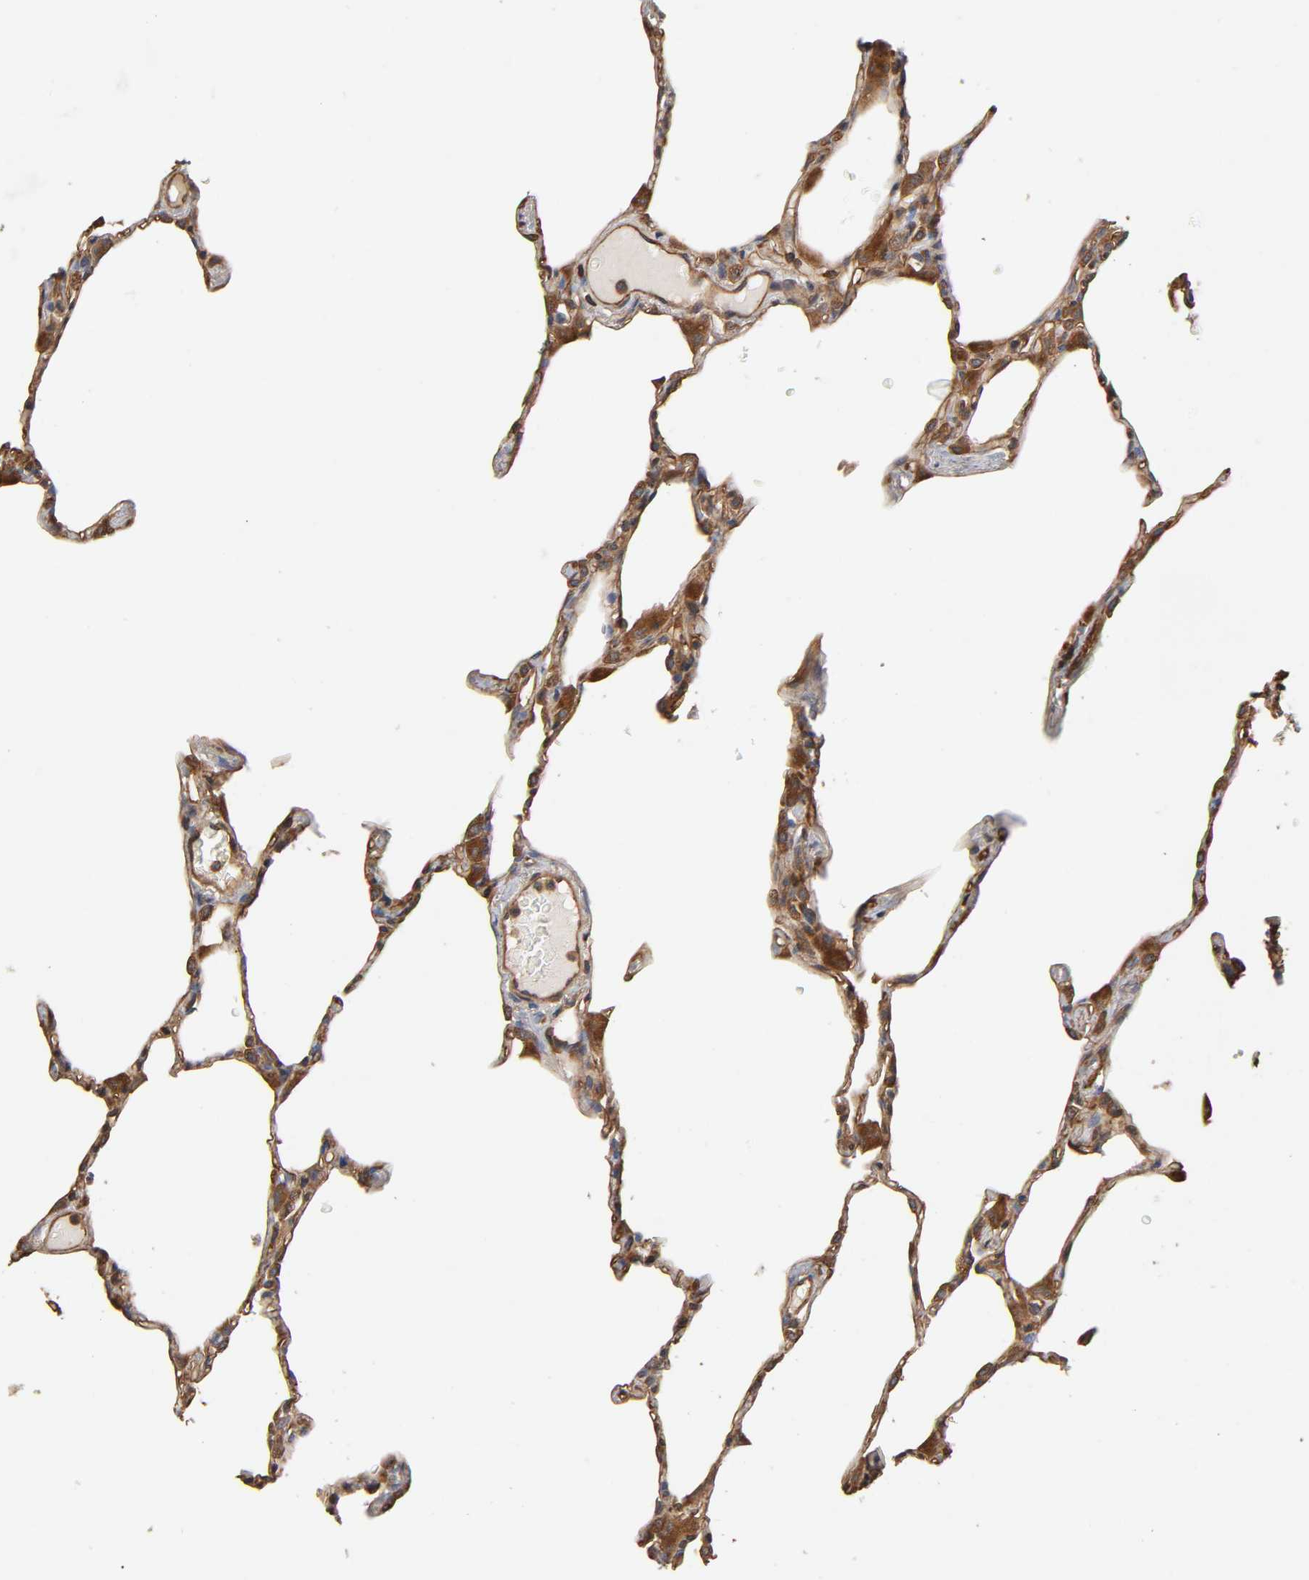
{"staining": {"intensity": "moderate", "quantity": ">75%", "location": "cytoplasmic/membranous"}, "tissue": "lung", "cell_type": "Alveolar cells", "image_type": "normal", "snomed": [{"axis": "morphology", "description": "Normal tissue, NOS"}, {"axis": "topography", "description": "Lung"}], "caption": "Lung stained with DAB immunohistochemistry (IHC) reveals medium levels of moderate cytoplasmic/membranous expression in about >75% of alveolar cells. The staining is performed using DAB brown chromogen to label protein expression. The nuclei are counter-stained blue using hematoxylin.", "gene": "LAMTOR2", "patient": {"sex": "female", "age": 49}}